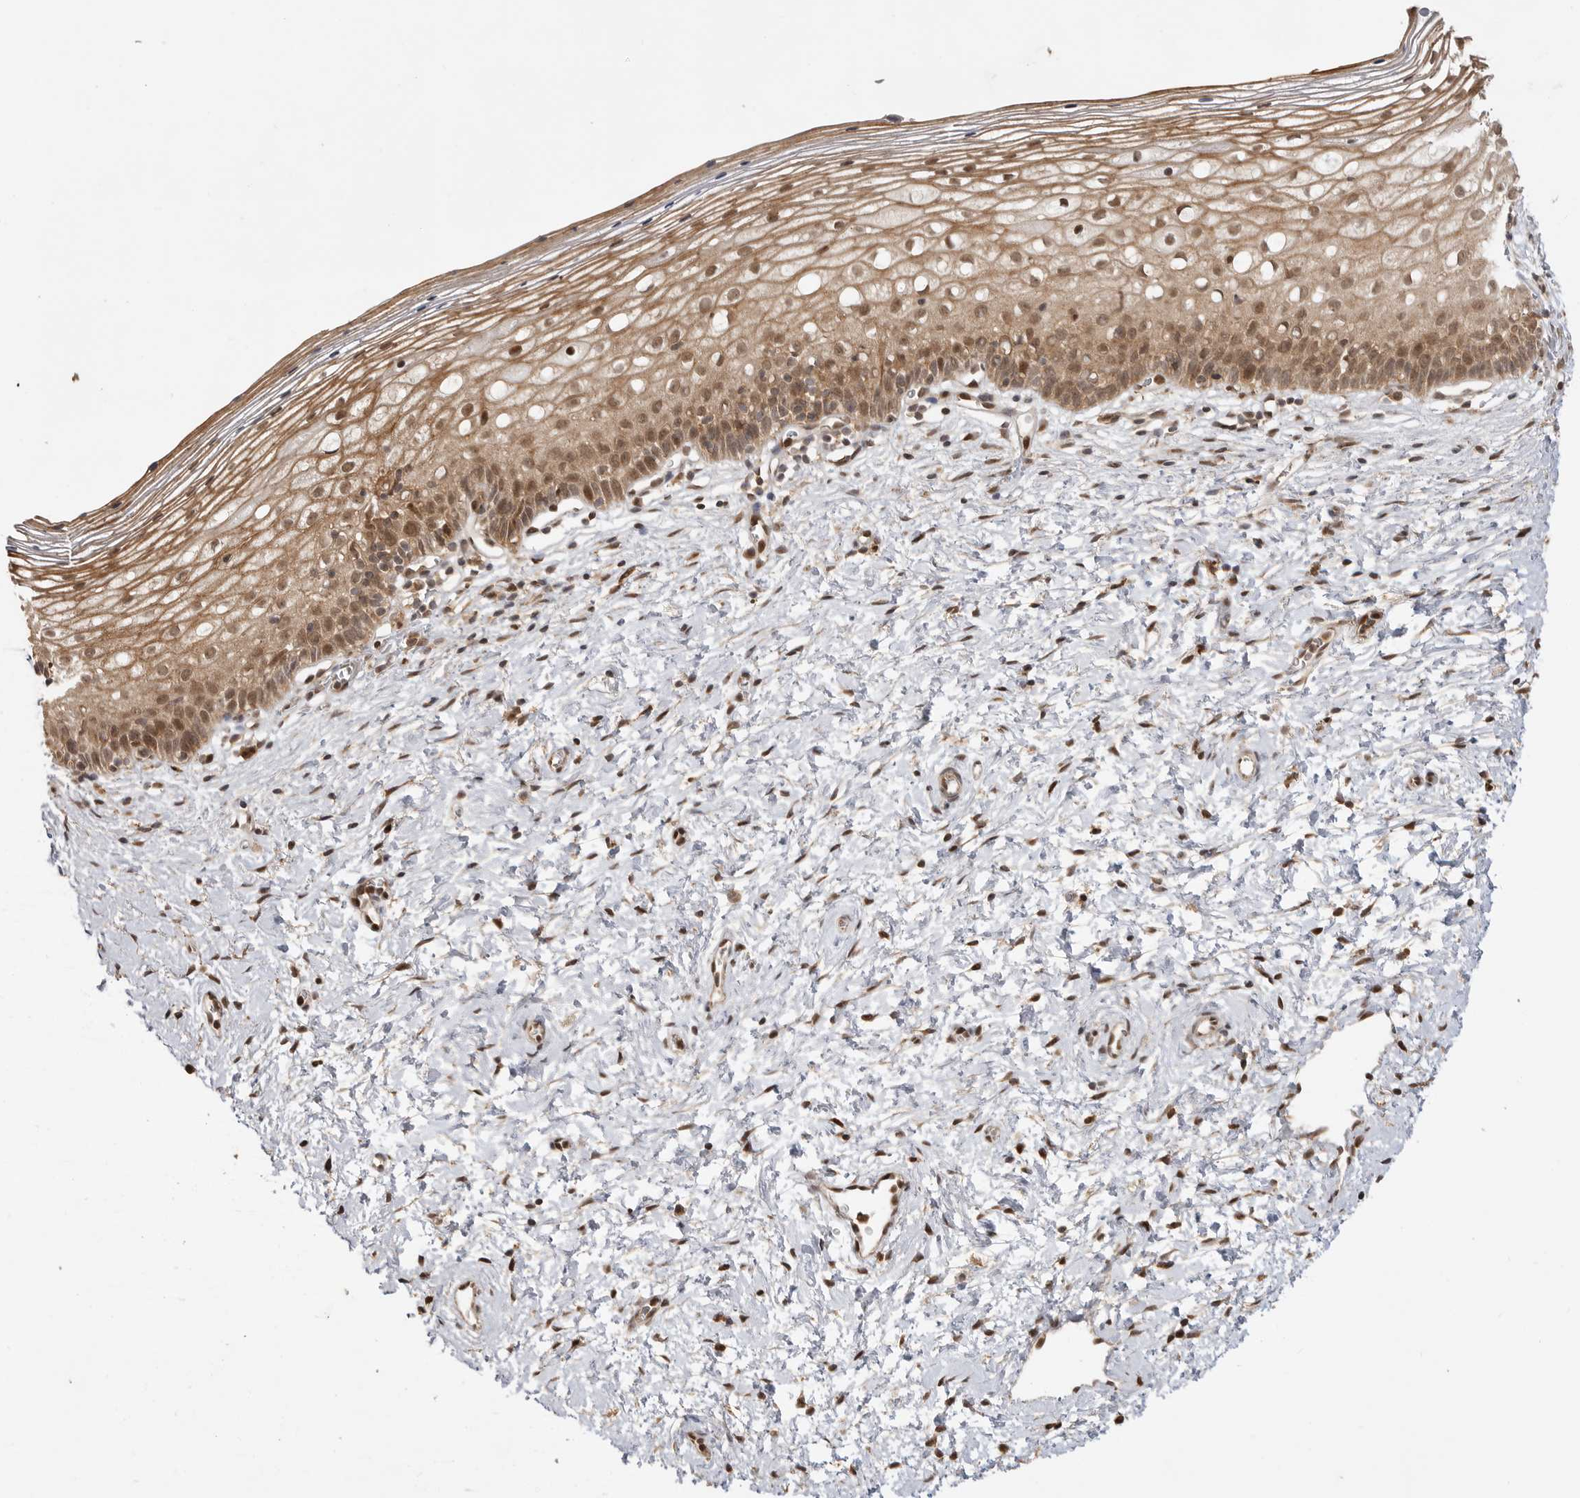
{"staining": {"intensity": "moderate", "quantity": ">75%", "location": "cytoplasmic/membranous,nuclear"}, "tissue": "cervix", "cell_type": "Squamous epithelial cells", "image_type": "normal", "snomed": [{"axis": "morphology", "description": "Normal tissue, NOS"}, {"axis": "topography", "description": "Cervix"}], "caption": "Brown immunohistochemical staining in unremarkable human cervix displays moderate cytoplasmic/membranous,nuclear expression in approximately >75% of squamous epithelial cells.", "gene": "ALKAL1", "patient": {"sex": "female", "age": 72}}